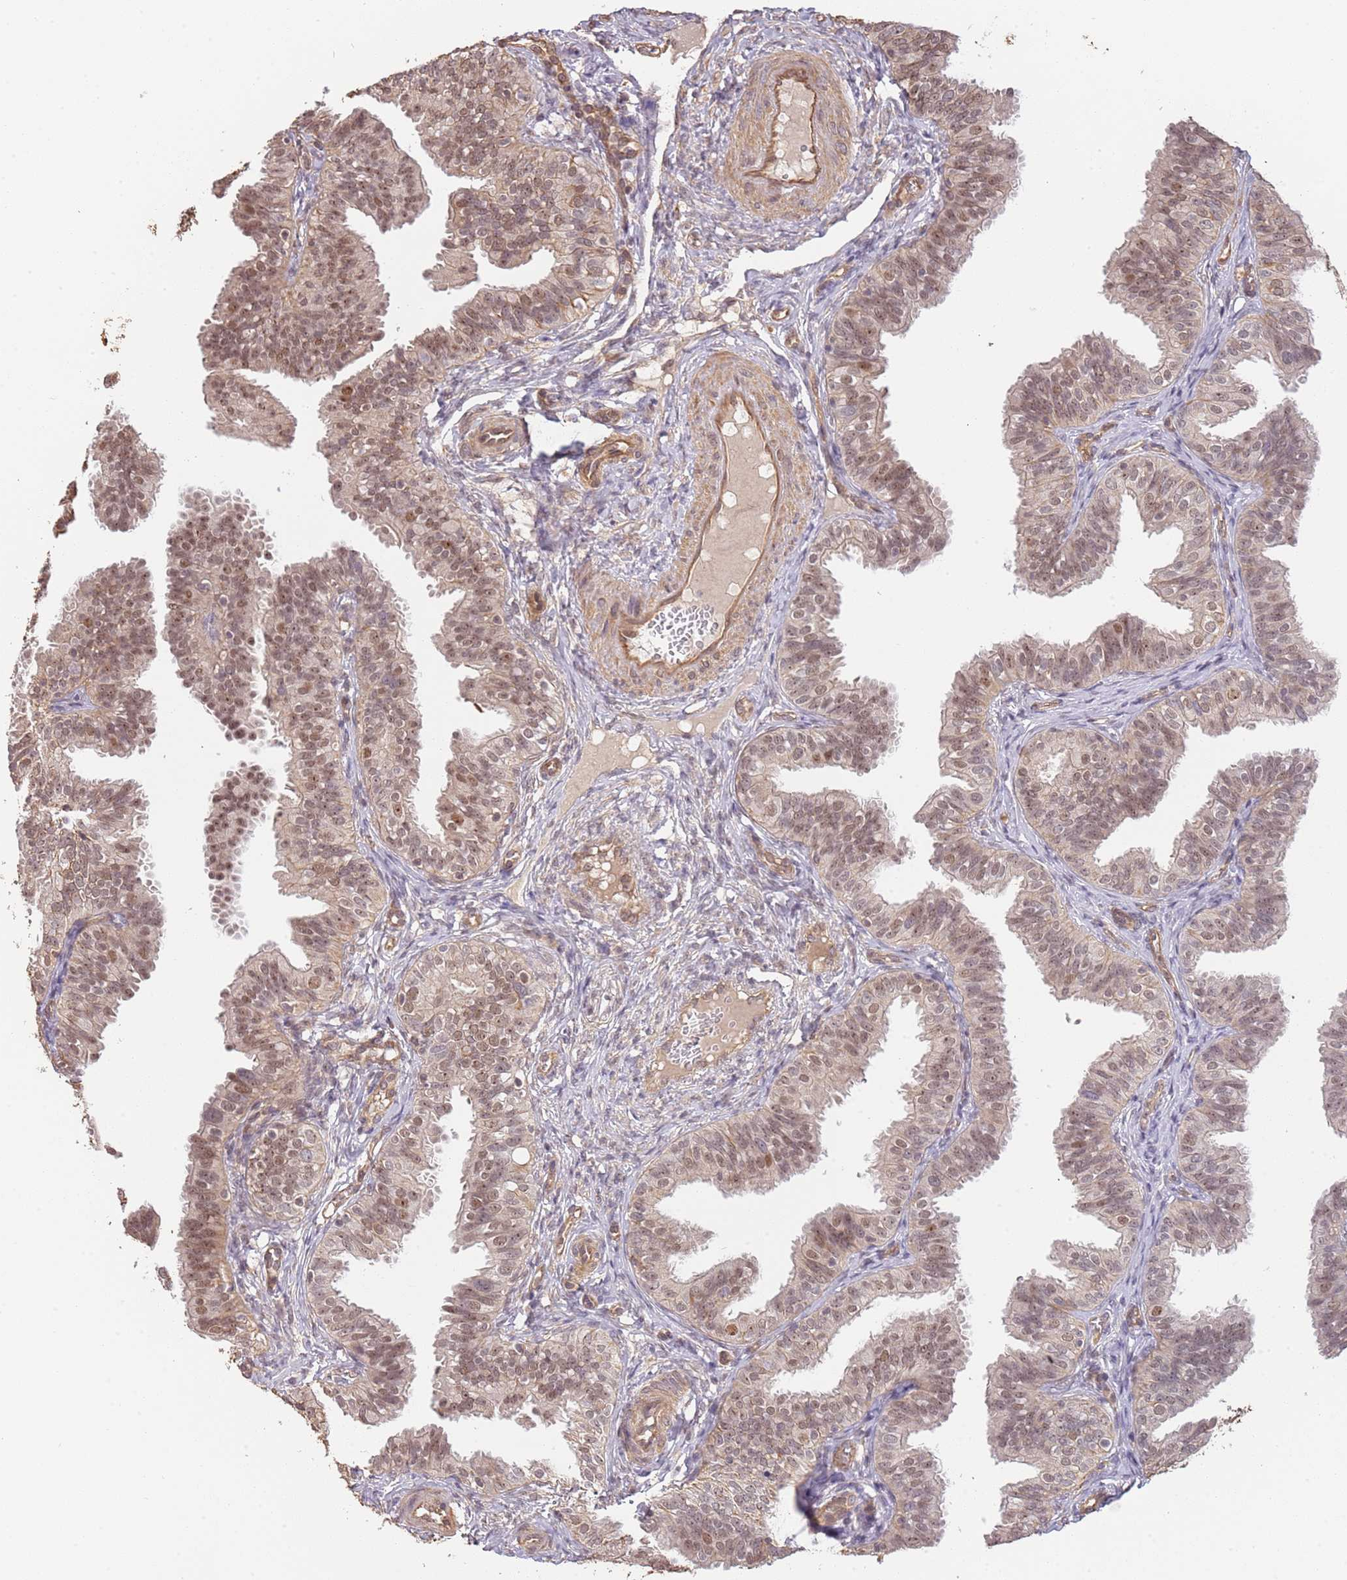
{"staining": {"intensity": "moderate", "quantity": ">75%", "location": "nuclear"}, "tissue": "fallopian tube", "cell_type": "Glandular cells", "image_type": "normal", "snomed": [{"axis": "morphology", "description": "Normal tissue, NOS"}, {"axis": "topography", "description": "Fallopian tube"}], "caption": "IHC image of normal fallopian tube stained for a protein (brown), which demonstrates medium levels of moderate nuclear expression in approximately >75% of glandular cells.", "gene": "SURF2", "patient": {"sex": "female", "age": 35}}